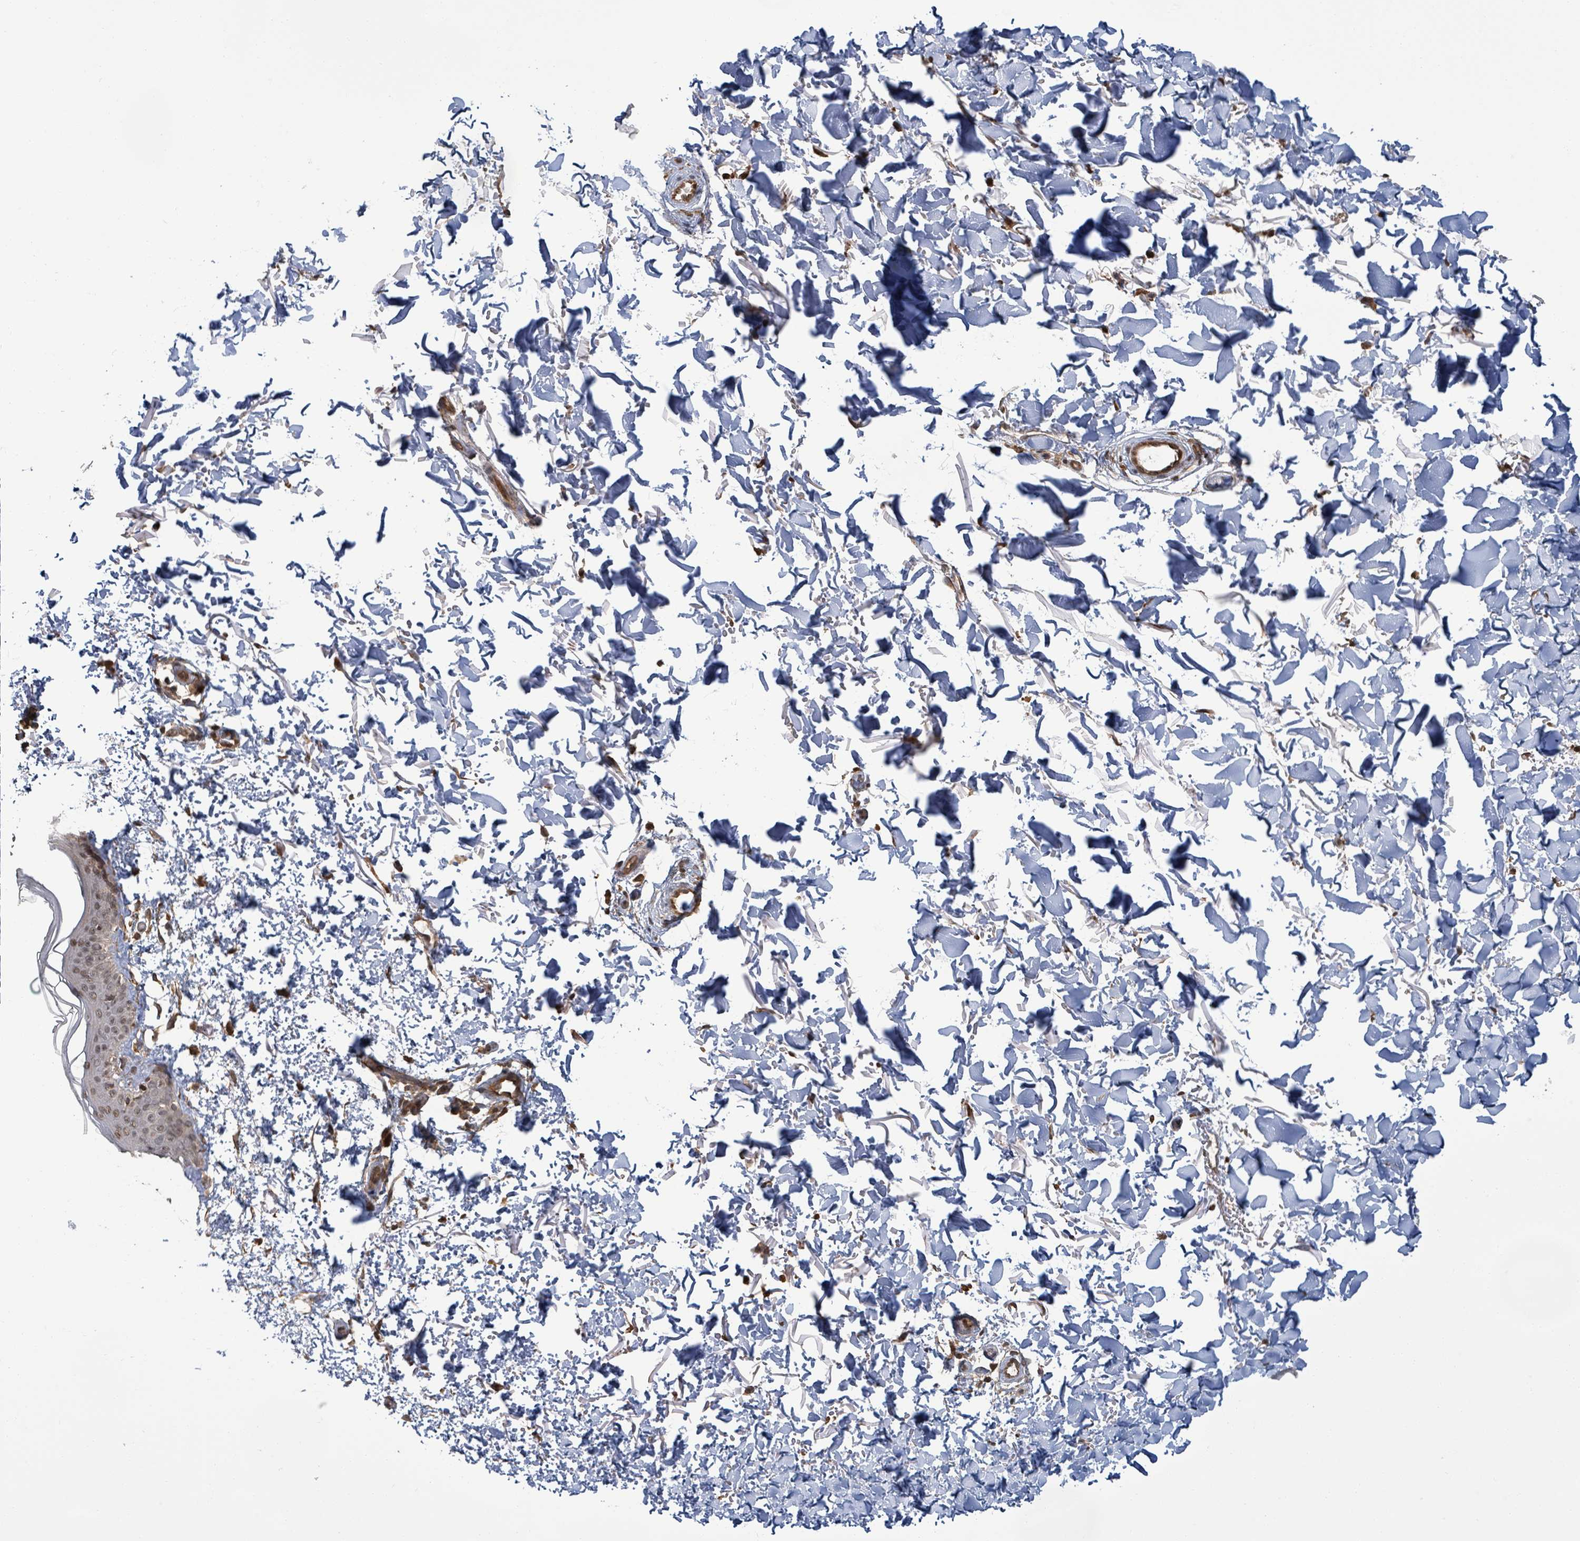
{"staining": {"intensity": "moderate", "quantity": ">75%", "location": "cytoplasmic/membranous,nuclear"}, "tissue": "skin", "cell_type": "Fibroblasts", "image_type": "normal", "snomed": [{"axis": "morphology", "description": "Normal tissue, NOS"}, {"axis": "topography", "description": "Skin"}], "caption": "Unremarkable skin was stained to show a protein in brown. There is medium levels of moderate cytoplasmic/membranous,nuclear expression in about >75% of fibroblasts.", "gene": "ENSG00000256500", "patient": {"sex": "male", "age": 66}}